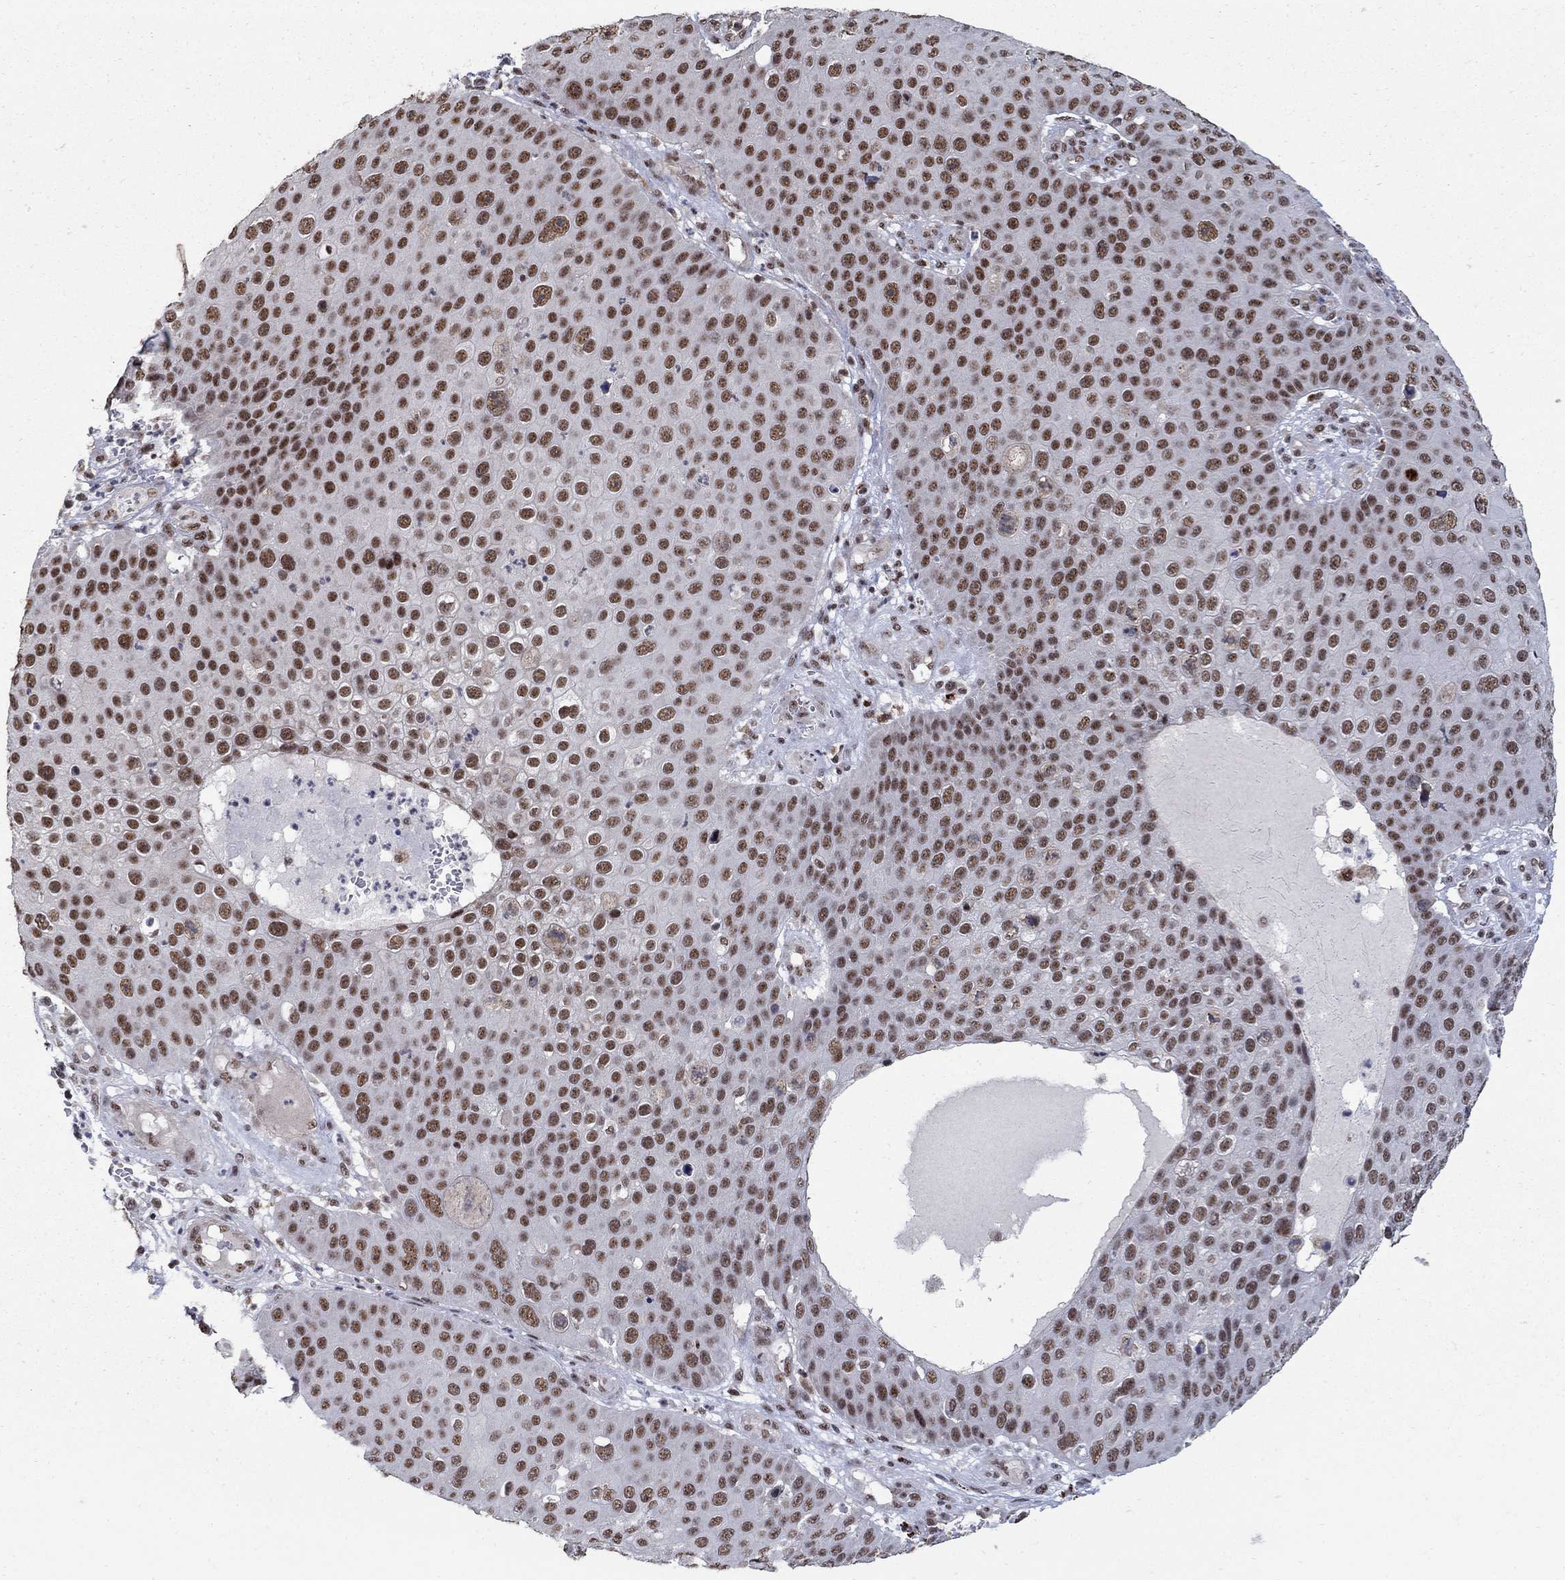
{"staining": {"intensity": "moderate", "quantity": ">75%", "location": "nuclear"}, "tissue": "skin cancer", "cell_type": "Tumor cells", "image_type": "cancer", "snomed": [{"axis": "morphology", "description": "Squamous cell carcinoma, NOS"}, {"axis": "topography", "description": "Skin"}], "caption": "Immunohistochemical staining of human squamous cell carcinoma (skin) shows medium levels of moderate nuclear protein expression in approximately >75% of tumor cells. (brown staining indicates protein expression, while blue staining denotes nuclei).", "gene": "PNISR", "patient": {"sex": "male", "age": 71}}